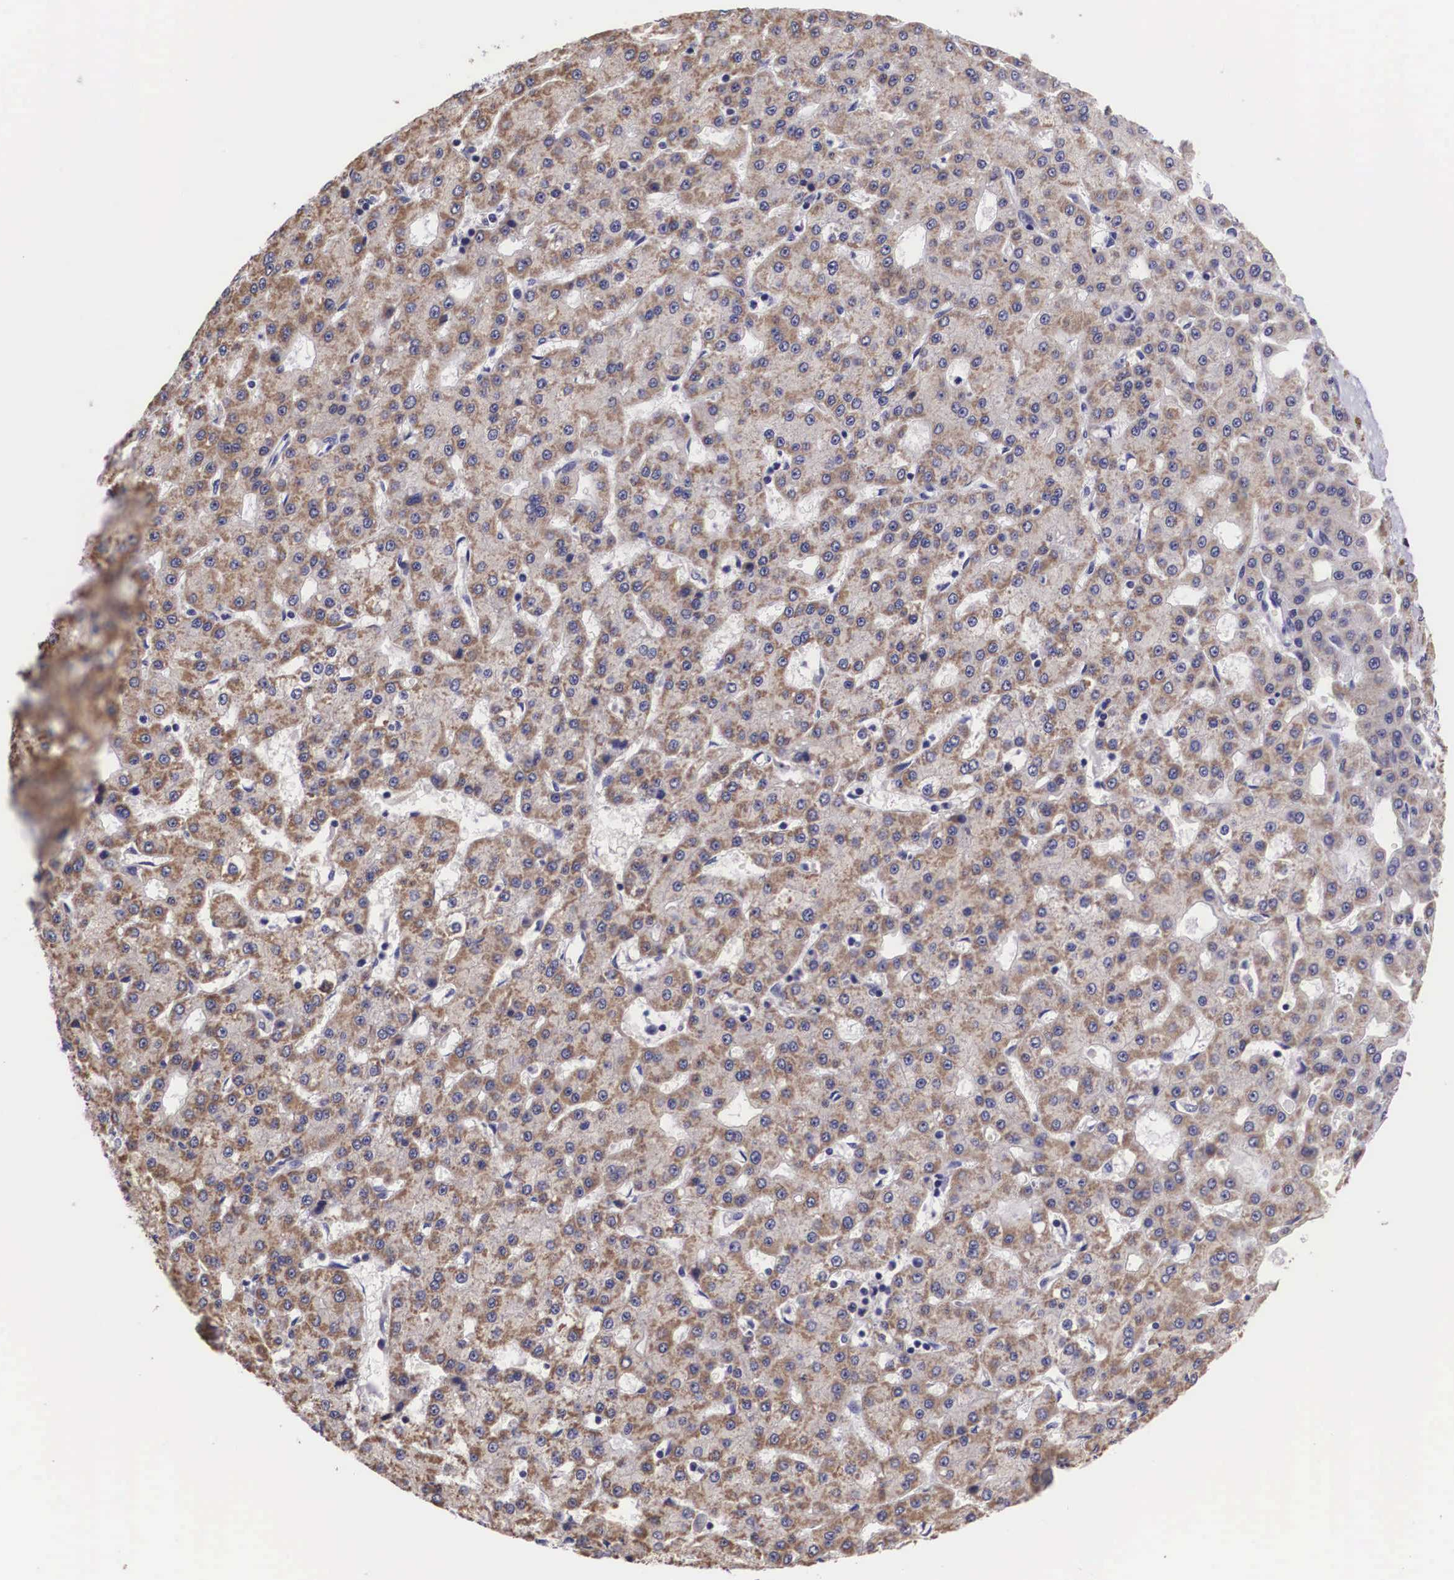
{"staining": {"intensity": "moderate", "quantity": ">75%", "location": "cytoplasmic/membranous"}, "tissue": "liver cancer", "cell_type": "Tumor cells", "image_type": "cancer", "snomed": [{"axis": "morphology", "description": "Carcinoma, Hepatocellular, NOS"}, {"axis": "topography", "description": "Liver"}], "caption": "IHC micrograph of human liver cancer (hepatocellular carcinoma) stained for a protein (brown), which displays medium levels of moderate cytoplasmic/membranous positivity in about >75% of tumor cells.", "gene": "ARG2", "patient": {"sex": "male", "age": 47}}